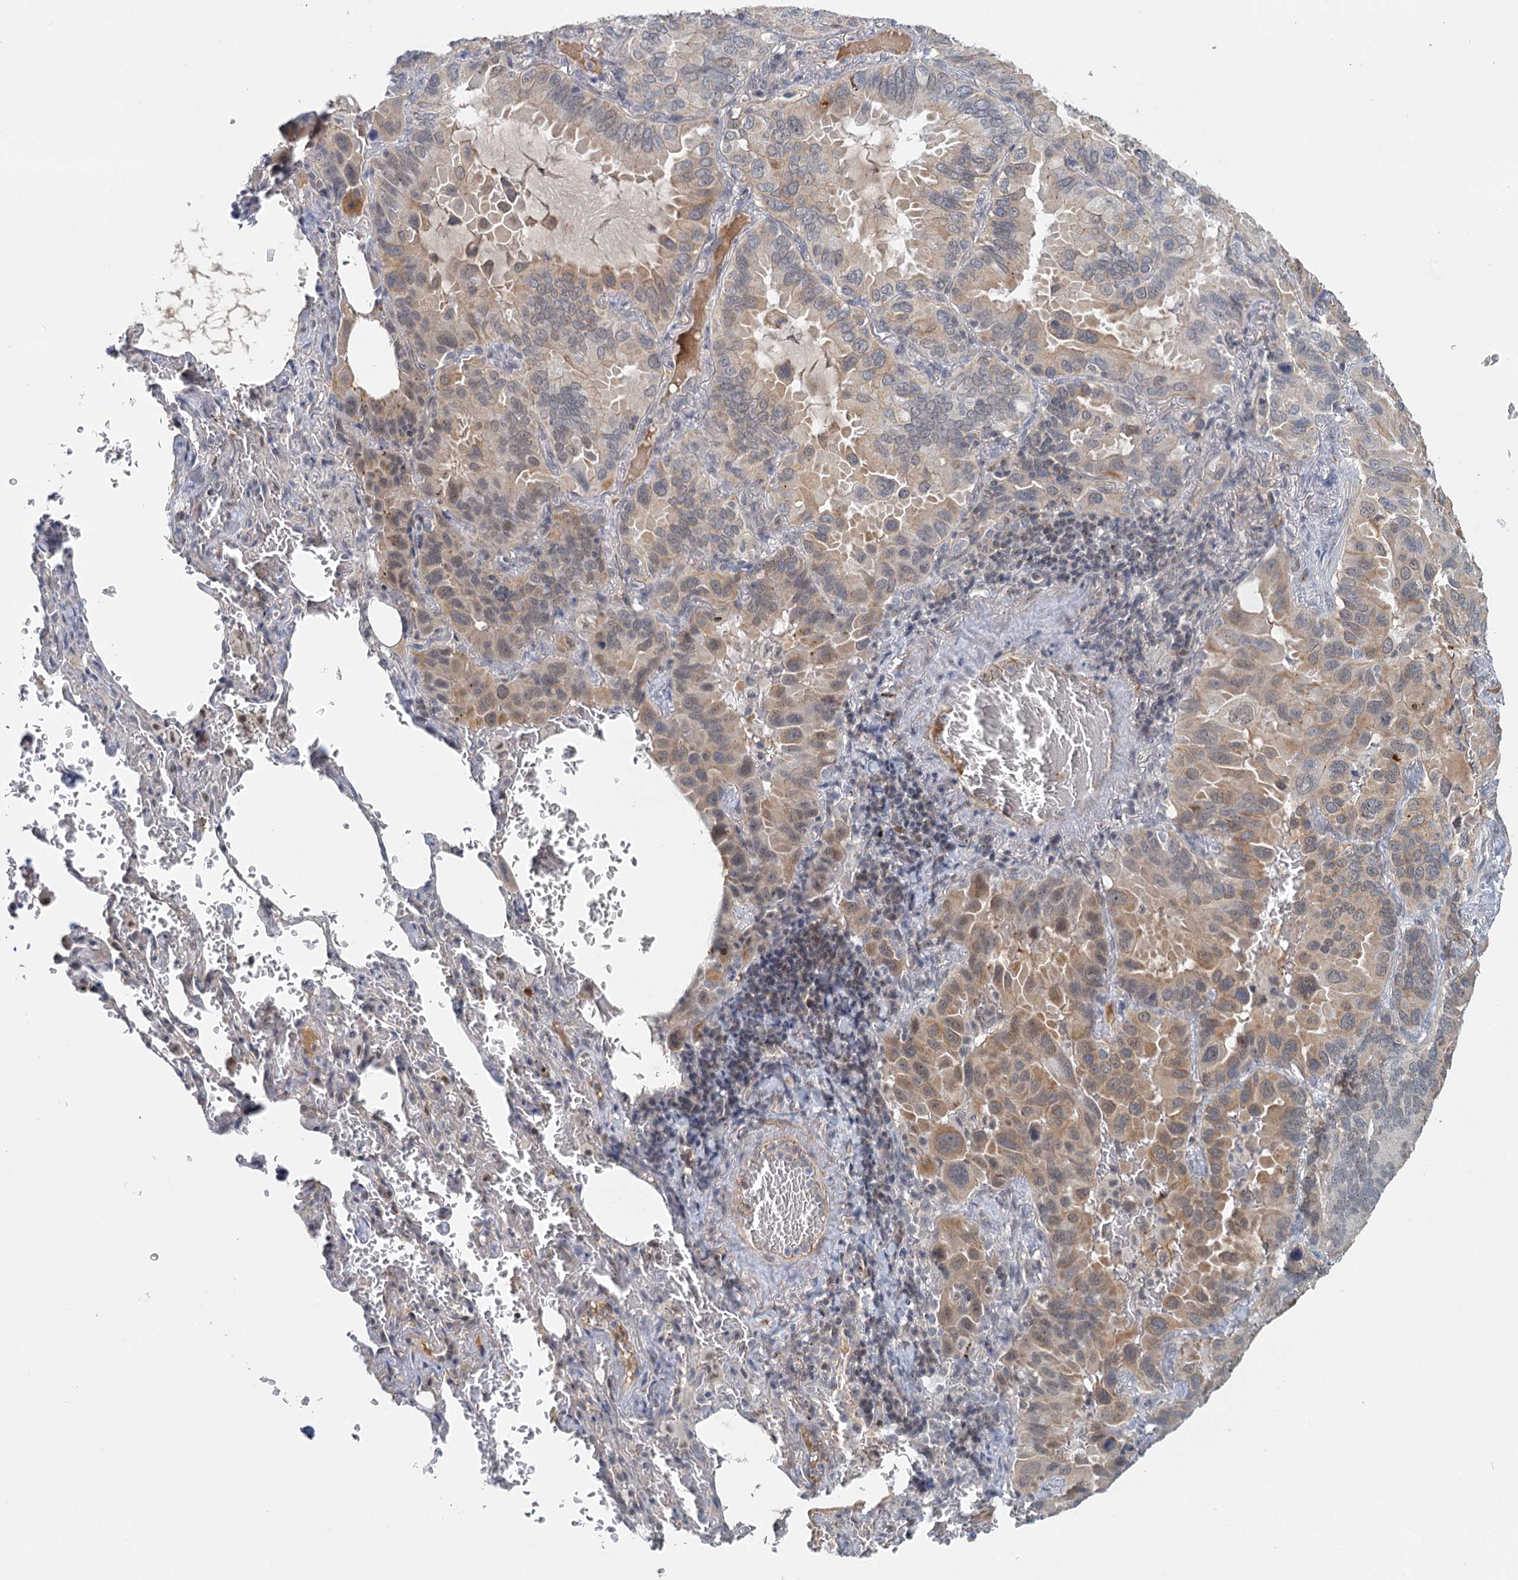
{"staining": {"intensity": "moderate", "quantity": "25%-75%", "location": "cytoplasmic/membranous"}, "tissue": "lung cancer", "cell_type": "Tumor cells", "image_type": "cancer", "snomed": [{"axis": "morphology", "description": "Adenocarcinoma, NOS"}, {"axis": "topography", "description": "Lung"}], "caption": "This photomicrograph exhibits immunohistochemistry (IHC) staining of human lung cancer (adenocarcinoma), with medium moderate cytoplasmic/membranous expression in approximately 25%-75% of tumor cells.", "gene": "GPATCH11", "patient": {"sex": "male", "age": 64}}